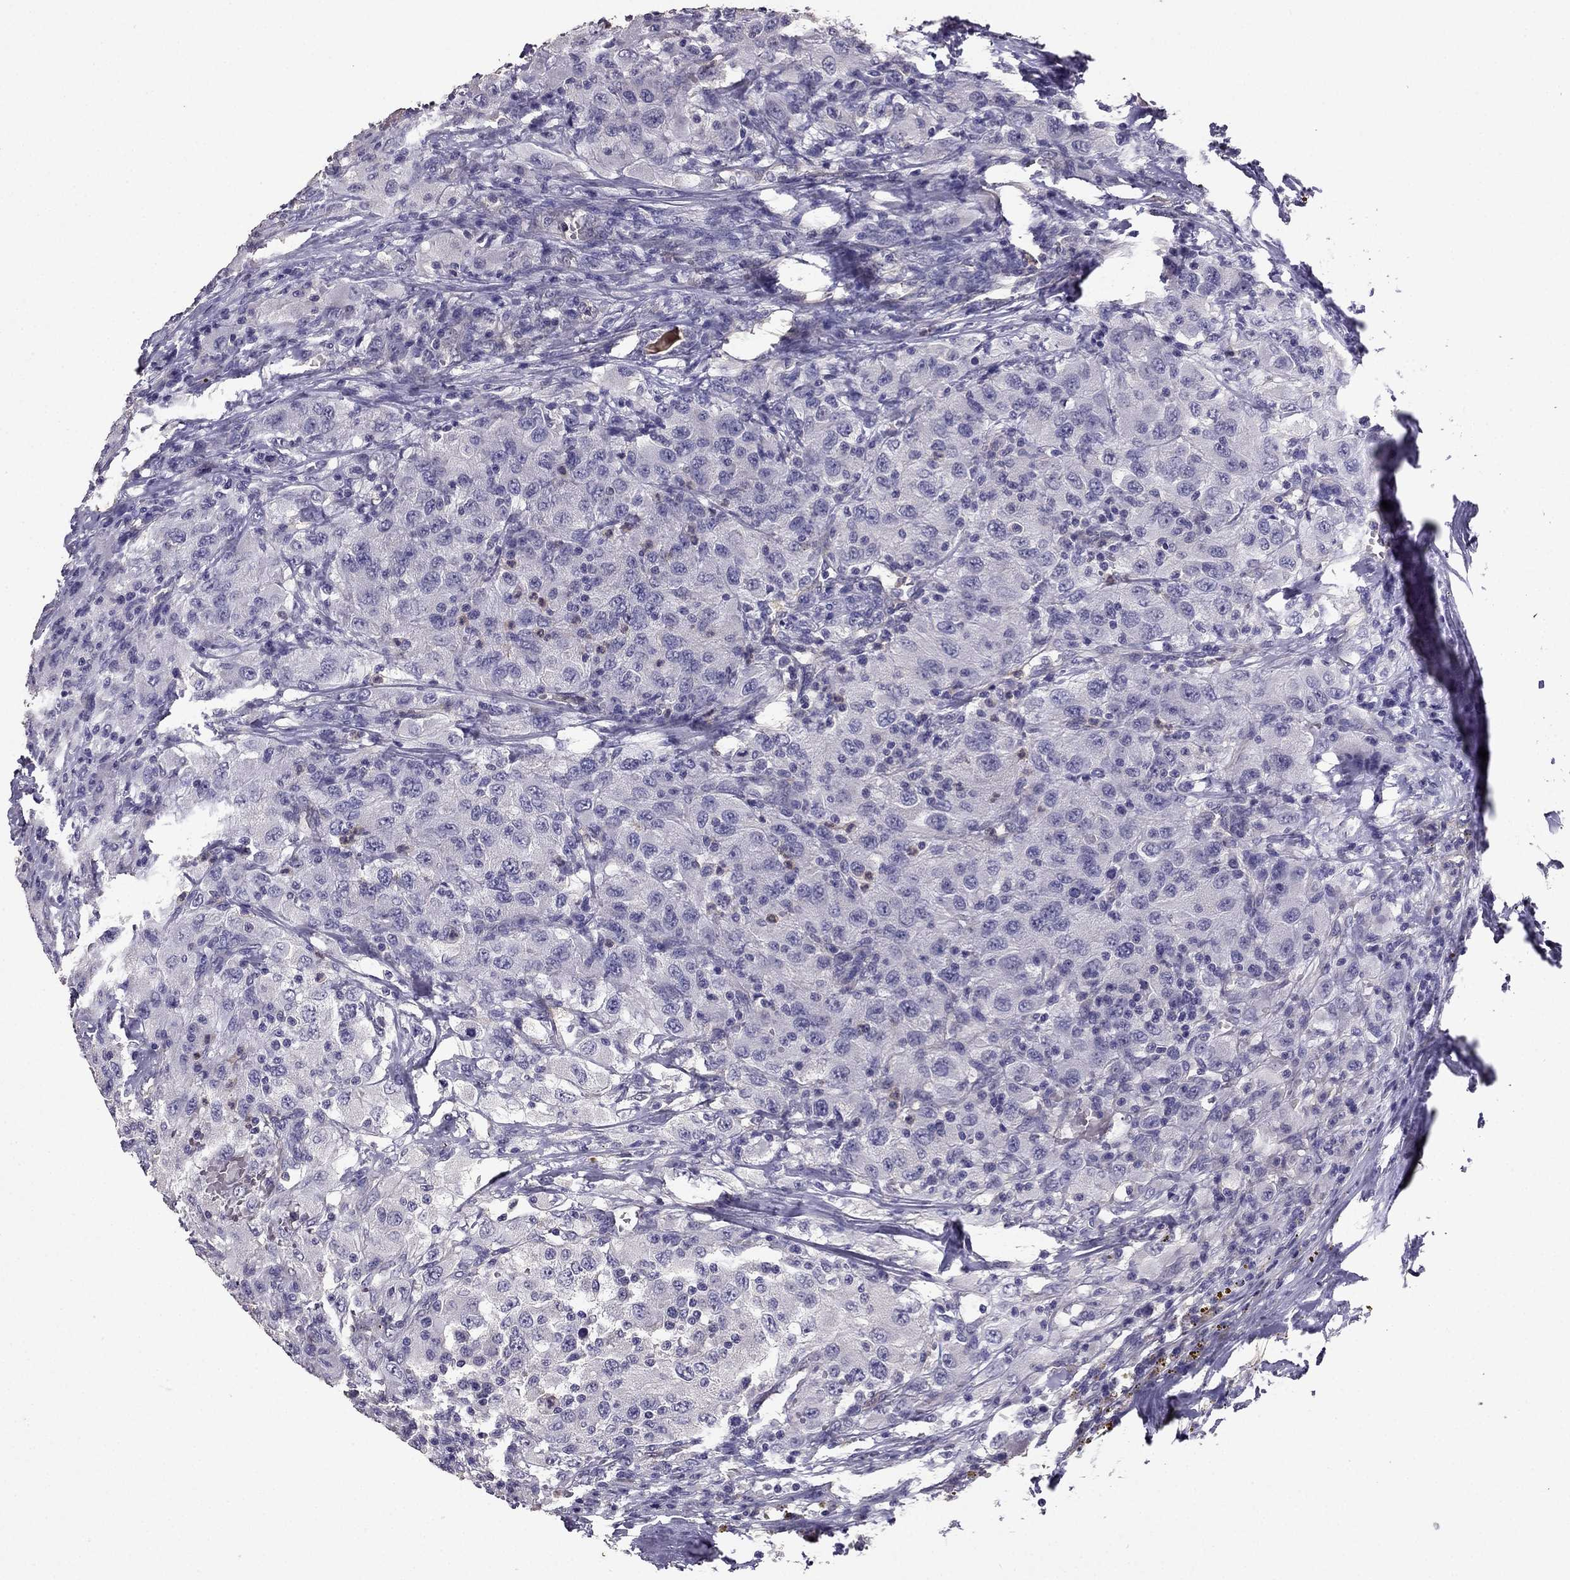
{"staining": {"intensity": "negative", "quantity": "none", "location": "none"}, "tissue": "renal cancer", "cell_type": "Tumor cells", "image_type": "cancer", "snomed": [{"axis": "morphology", "description": "Adenocarcinoma, NOS"}, {"axis": "topography", "description": "Kidney"}], "caption": "A micrograph of human adenocarcinoma (renal) is negative for staining in tumor cells.", "gene": "RFLNB", "patient": {"sex": "female", "age": 67}}